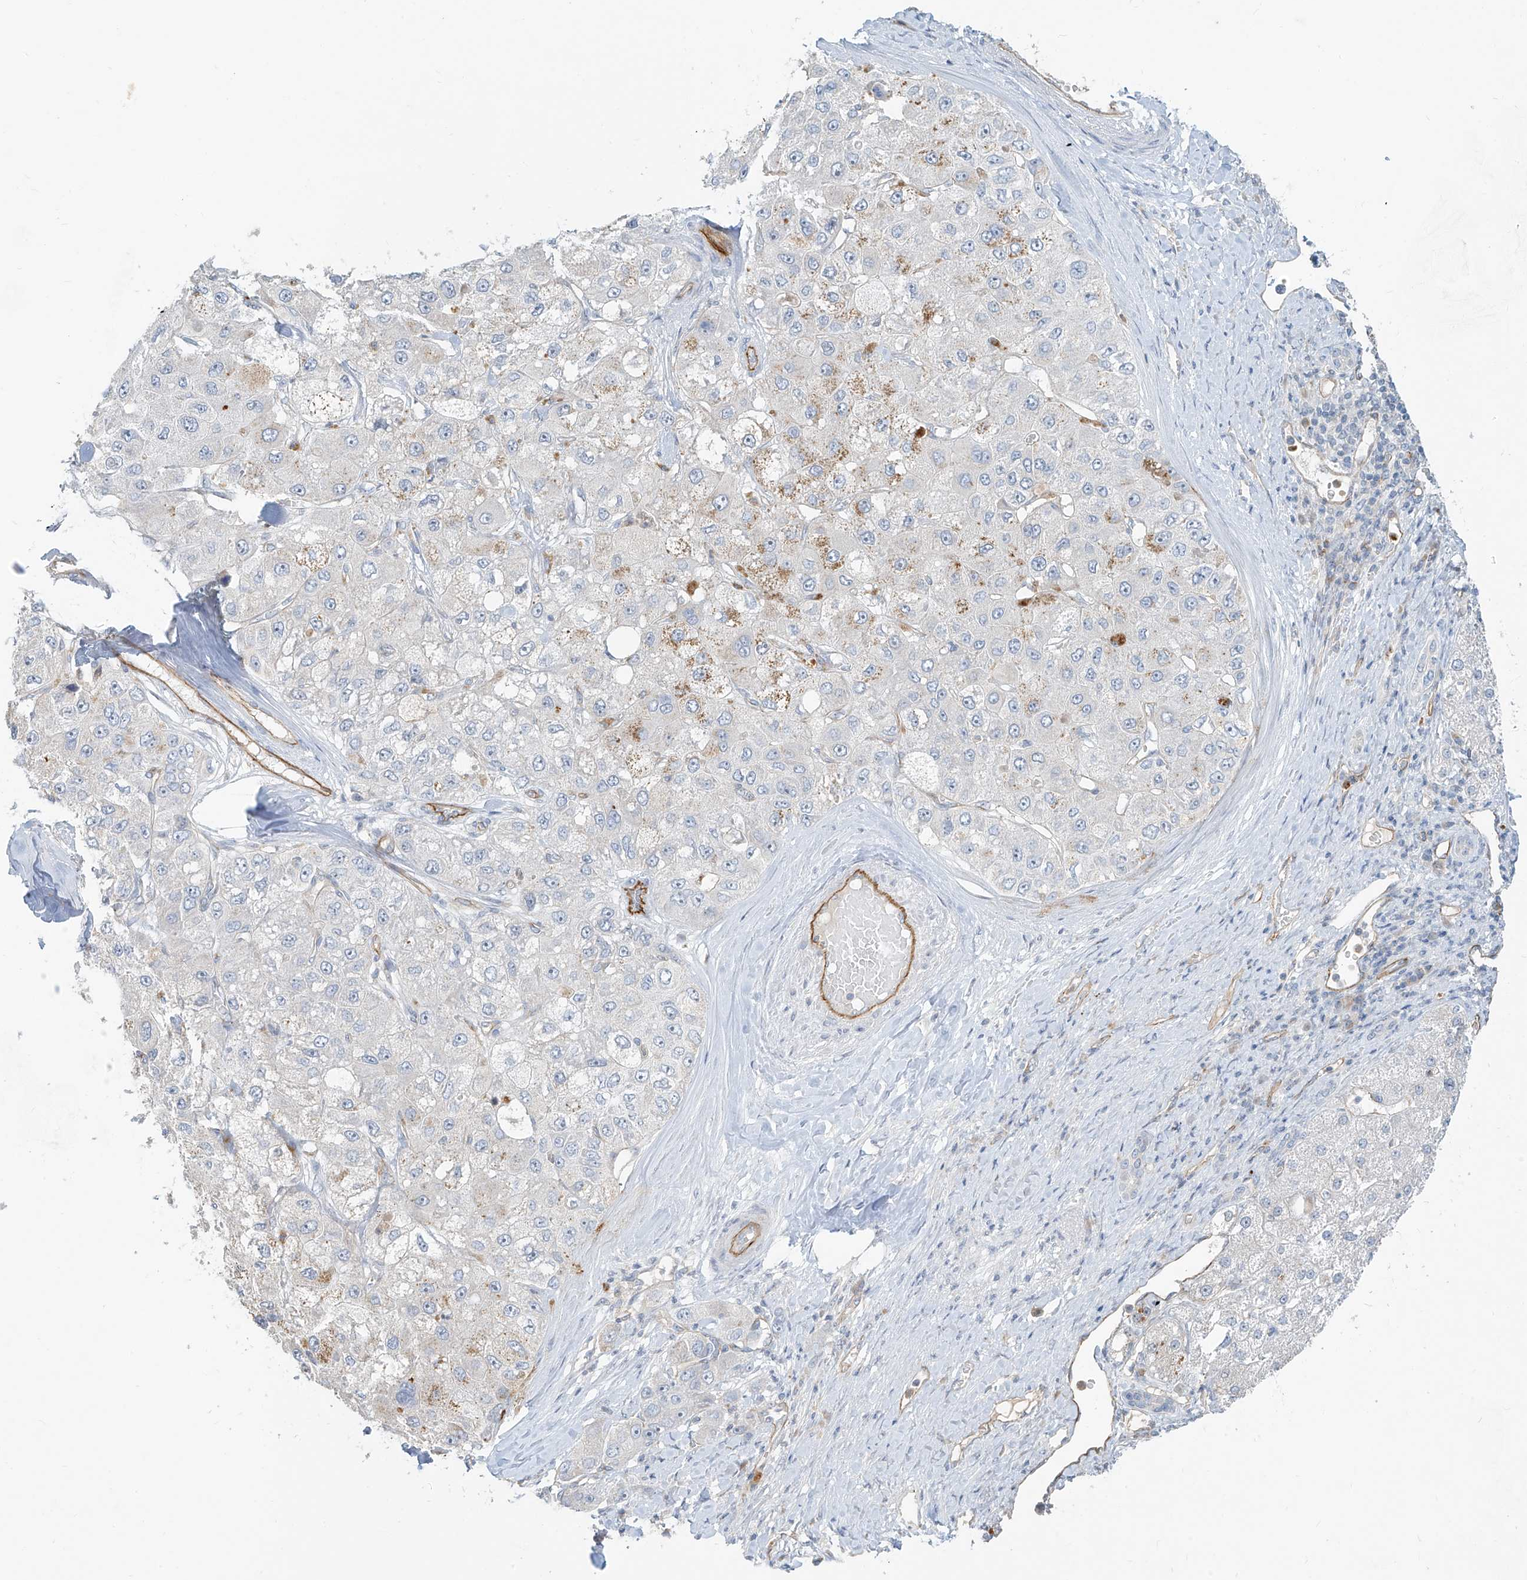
{"staining": {"intensity": "negative", "quantity": "none", "location": "none"}, "tissue": "liver cancer", "cell_type": "Tumor cells", "image_type": "cancer", "snomed": [{"axis": "morphology", "description": "Carcinoma, Hepatocellular, NOS"}, {"axis": "topography", "description": "Liver"}], "caption": "Immunohistochemistry of human liver cancer (hepatocellular carcinoma) exhibits no positivity in tumor cells.", "gene": "C2orf42", "patient": {"sex": "male", "age": 80}}